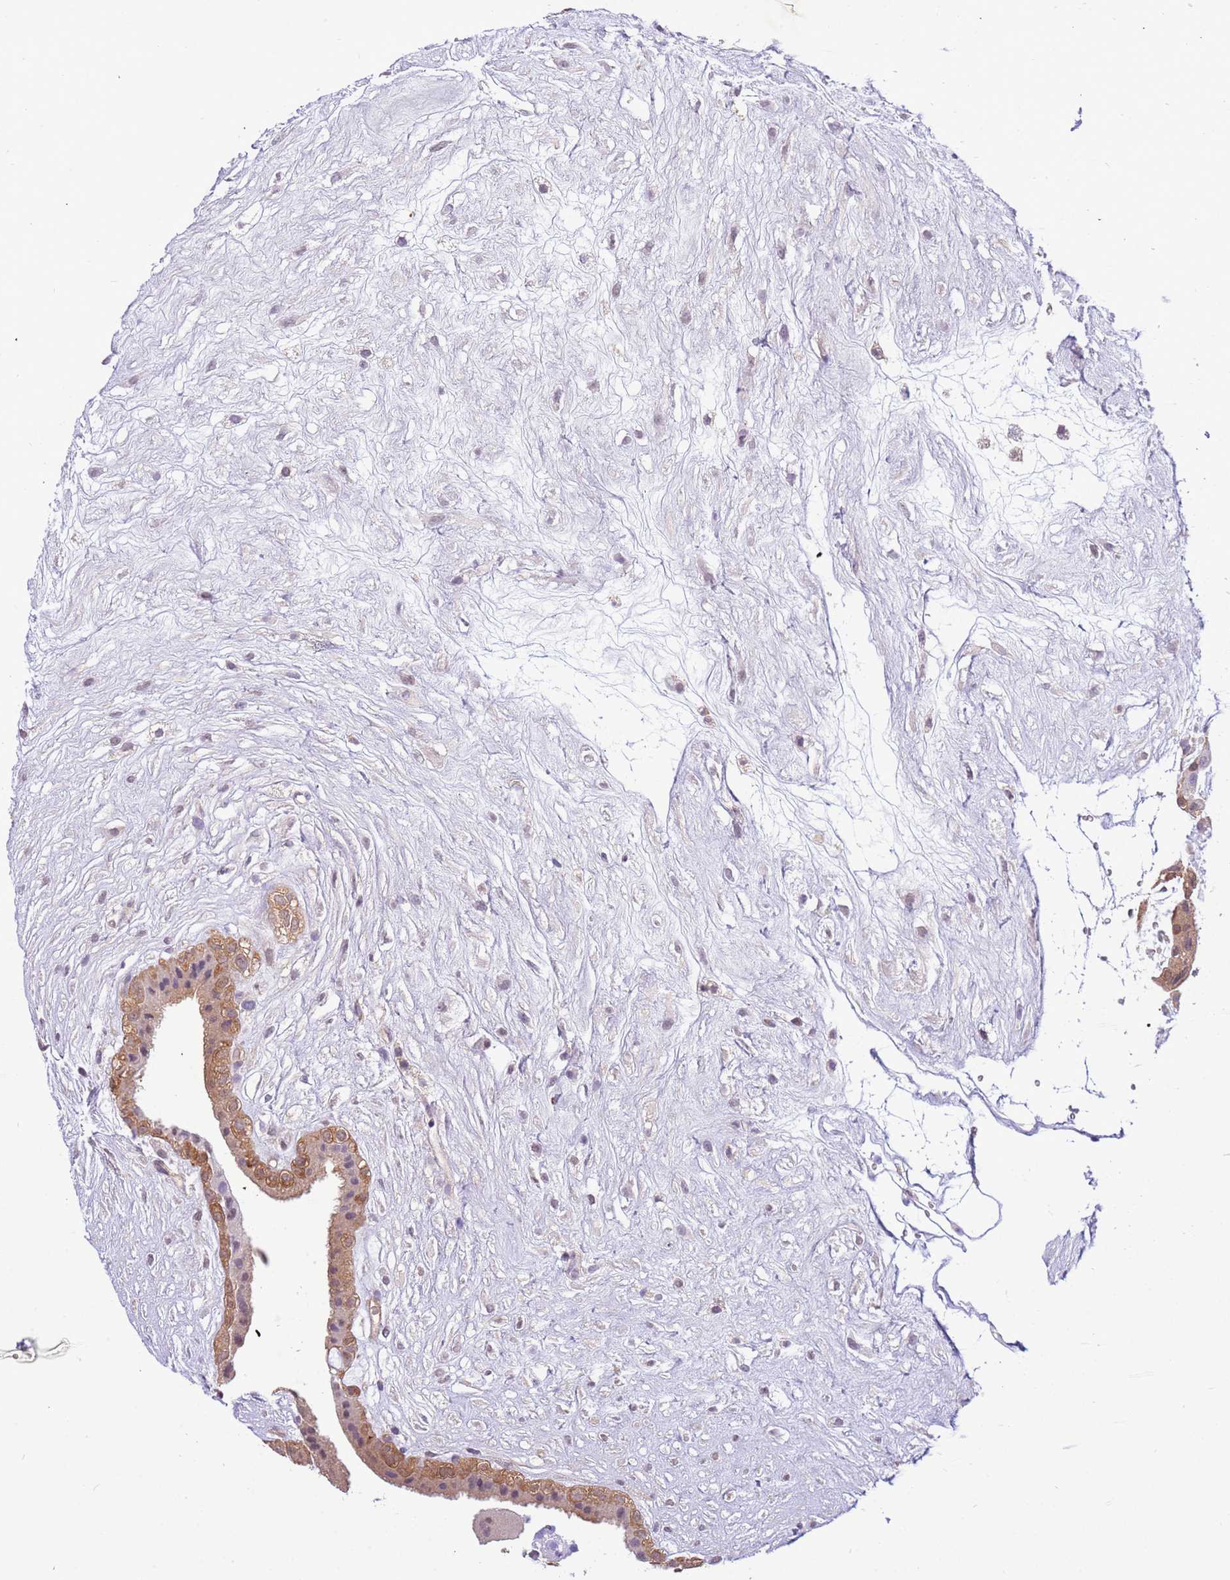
{"staining": {"intensity": "moderate", "quantity": "25%-75%", "location": "cytoplasmic/membranous,nuclear"}, "tissue": "placenta", "cell_type": "Decidual cells", "image_type": "normal", "snomed": [{"axis": "morphology", "description": "Normal tissue, NOS"}, {"axis": "topography", "description": "Placenta"}], "caption": "Placenta stained for a protein displays moderate cytoplasmic/membranous,nuclear positivity in decidual cells. (DAB IHC, brown staining for protein, blue staining for nuclei).", "gene": "STIP1", "patient": {"sex": "female", "age": 18}}